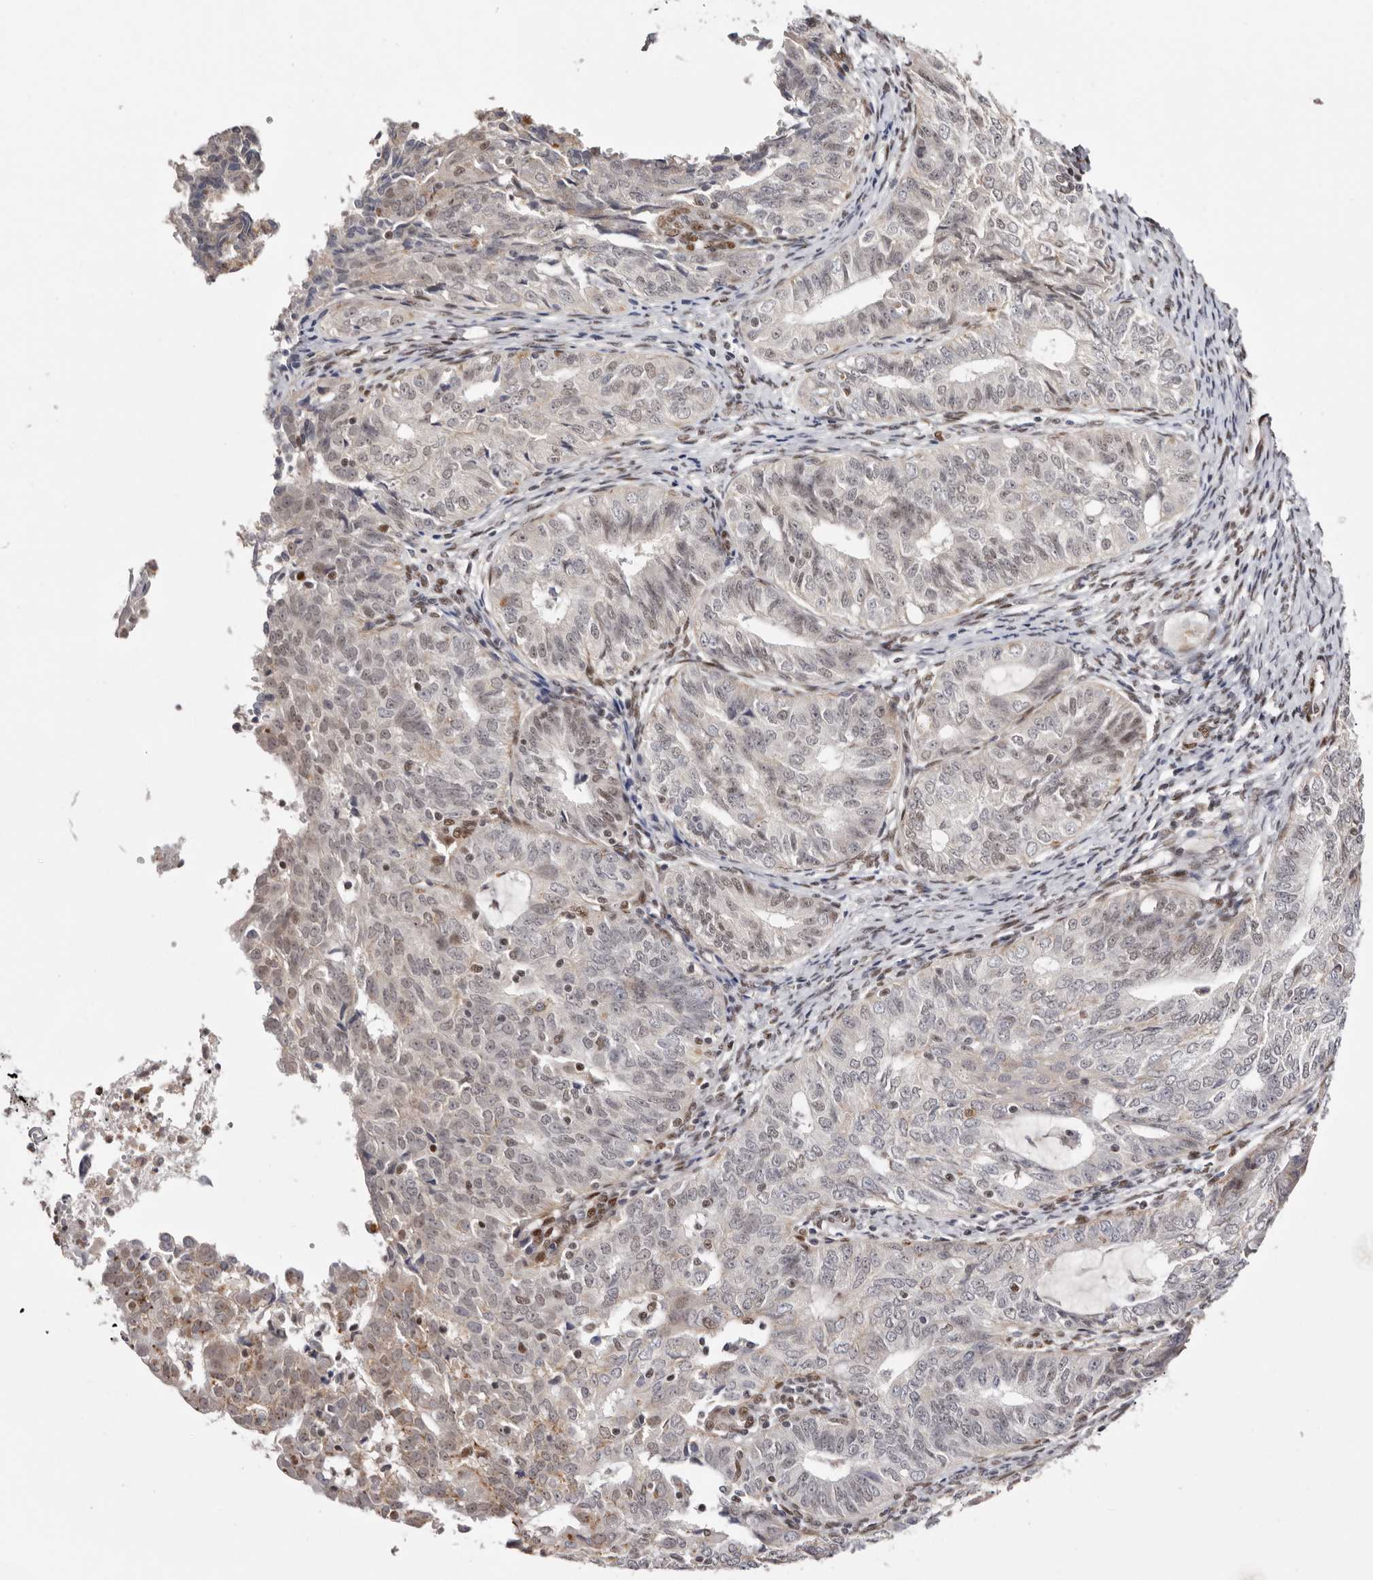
{"staining": {"intensity": "weak", "quantity": "<25%", "location": "cytoplasmic/membranous"}, "tissue": "endometrial cancer", "cell_type": "Tumor cells", "image_type": "cancer", "snomed": [{"axis": "morphology", "description": "Adenocarcinoma, NOS"}, {"axis": "topography", "description": "Endometrium"}], "caption": "Tumor cells are negative for protein expression in human endometrial cancer.", "gene": "SMAD7", "patient": {"sex": "female", "age": 32}}